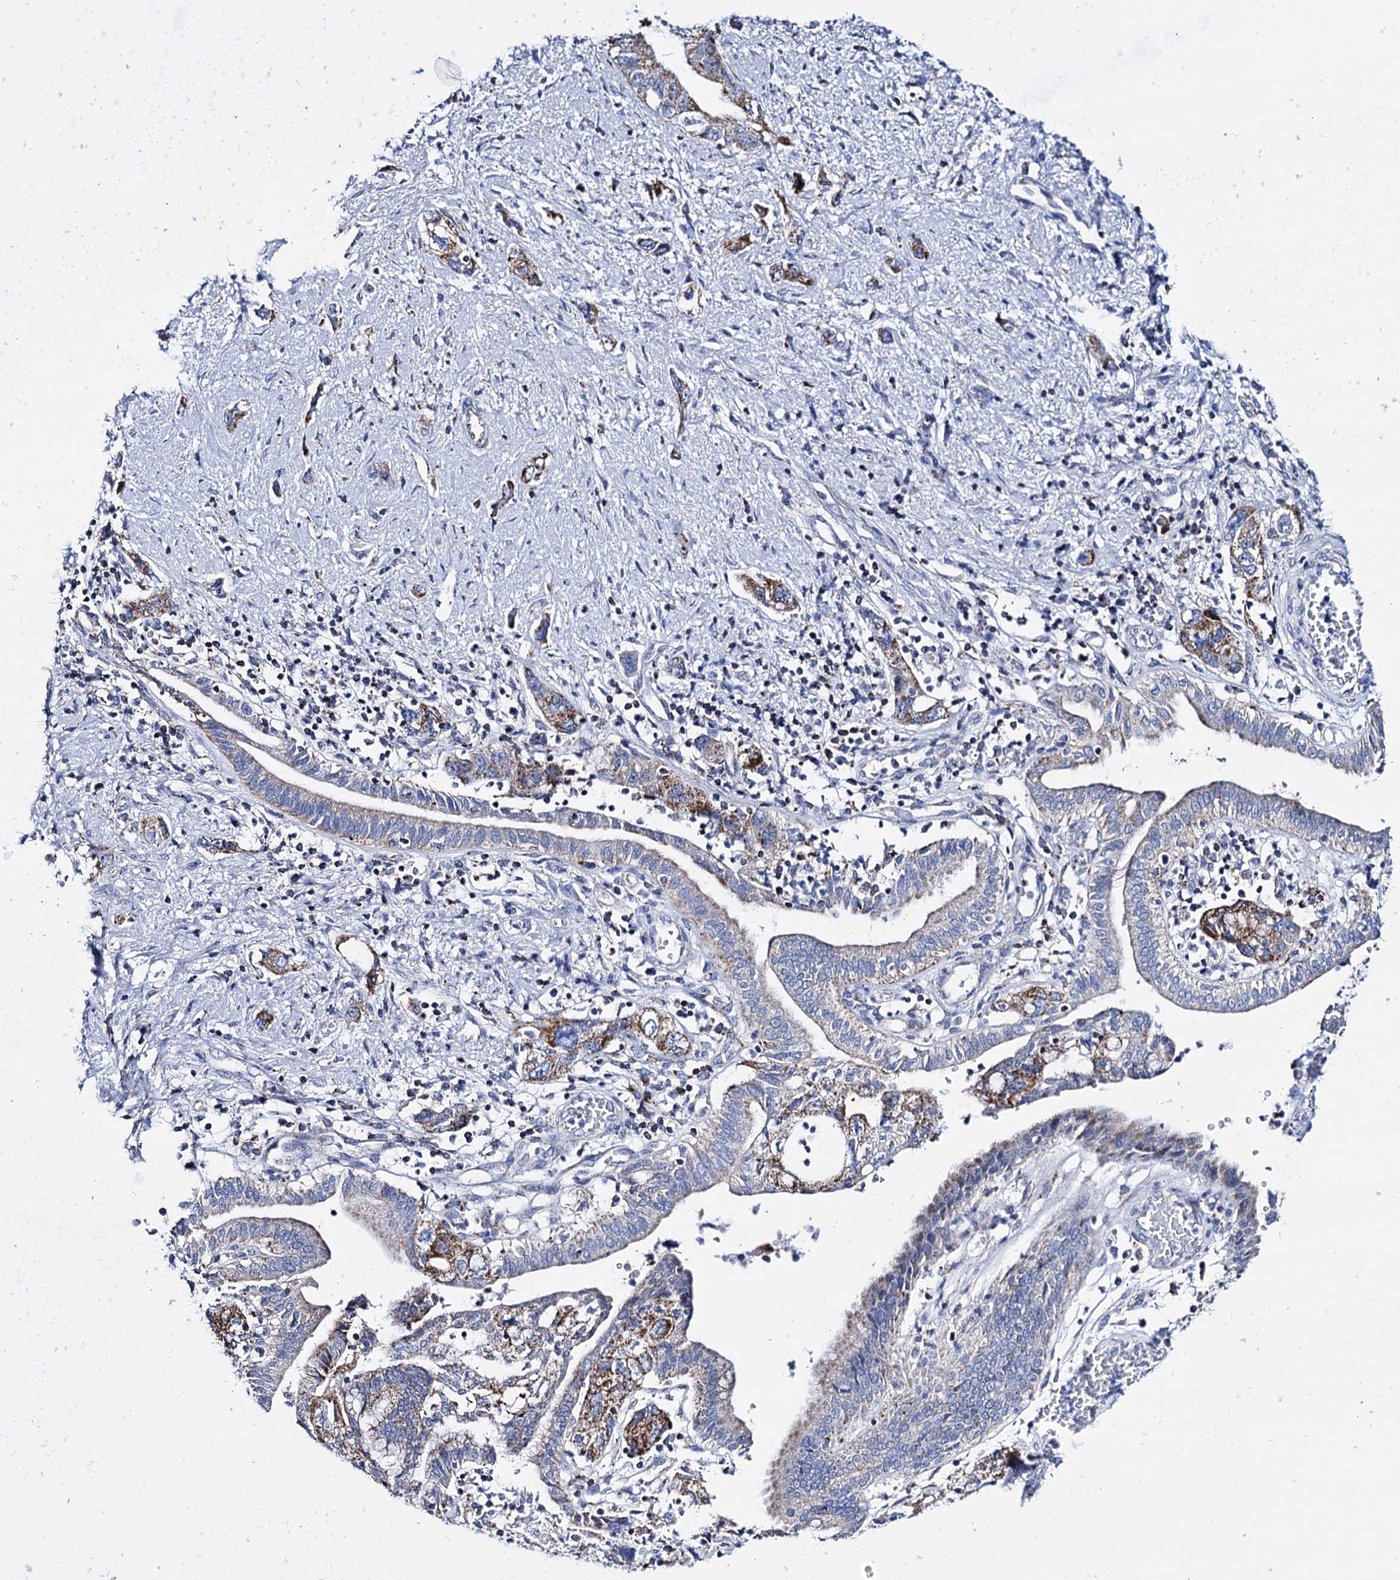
{"staining": {"intensity": "moderate", "quantity": "<25%", "location": "cytoplasmic/membranous"}, "tissue": "pancreatic cancer", "cell_type": "Tumor cells", "image_type": "cancer", "snomed": [{"axis": "morphology", "description": "Adenocarcinoma, NOS"}, {"axis": "topography", "description": "Pancreas"}], "caption": "Immunohistochemical staining of pancreatic adenocarcinoma shows low levels of moderate cytoplasmic/membranous protein positivity in about <25% of tumor cells. (brown staining indicates protein expression, while blue staining denotes nuclei).", "gene": "UBASH3B", "patient": {"sex": "female", "age": 73}}